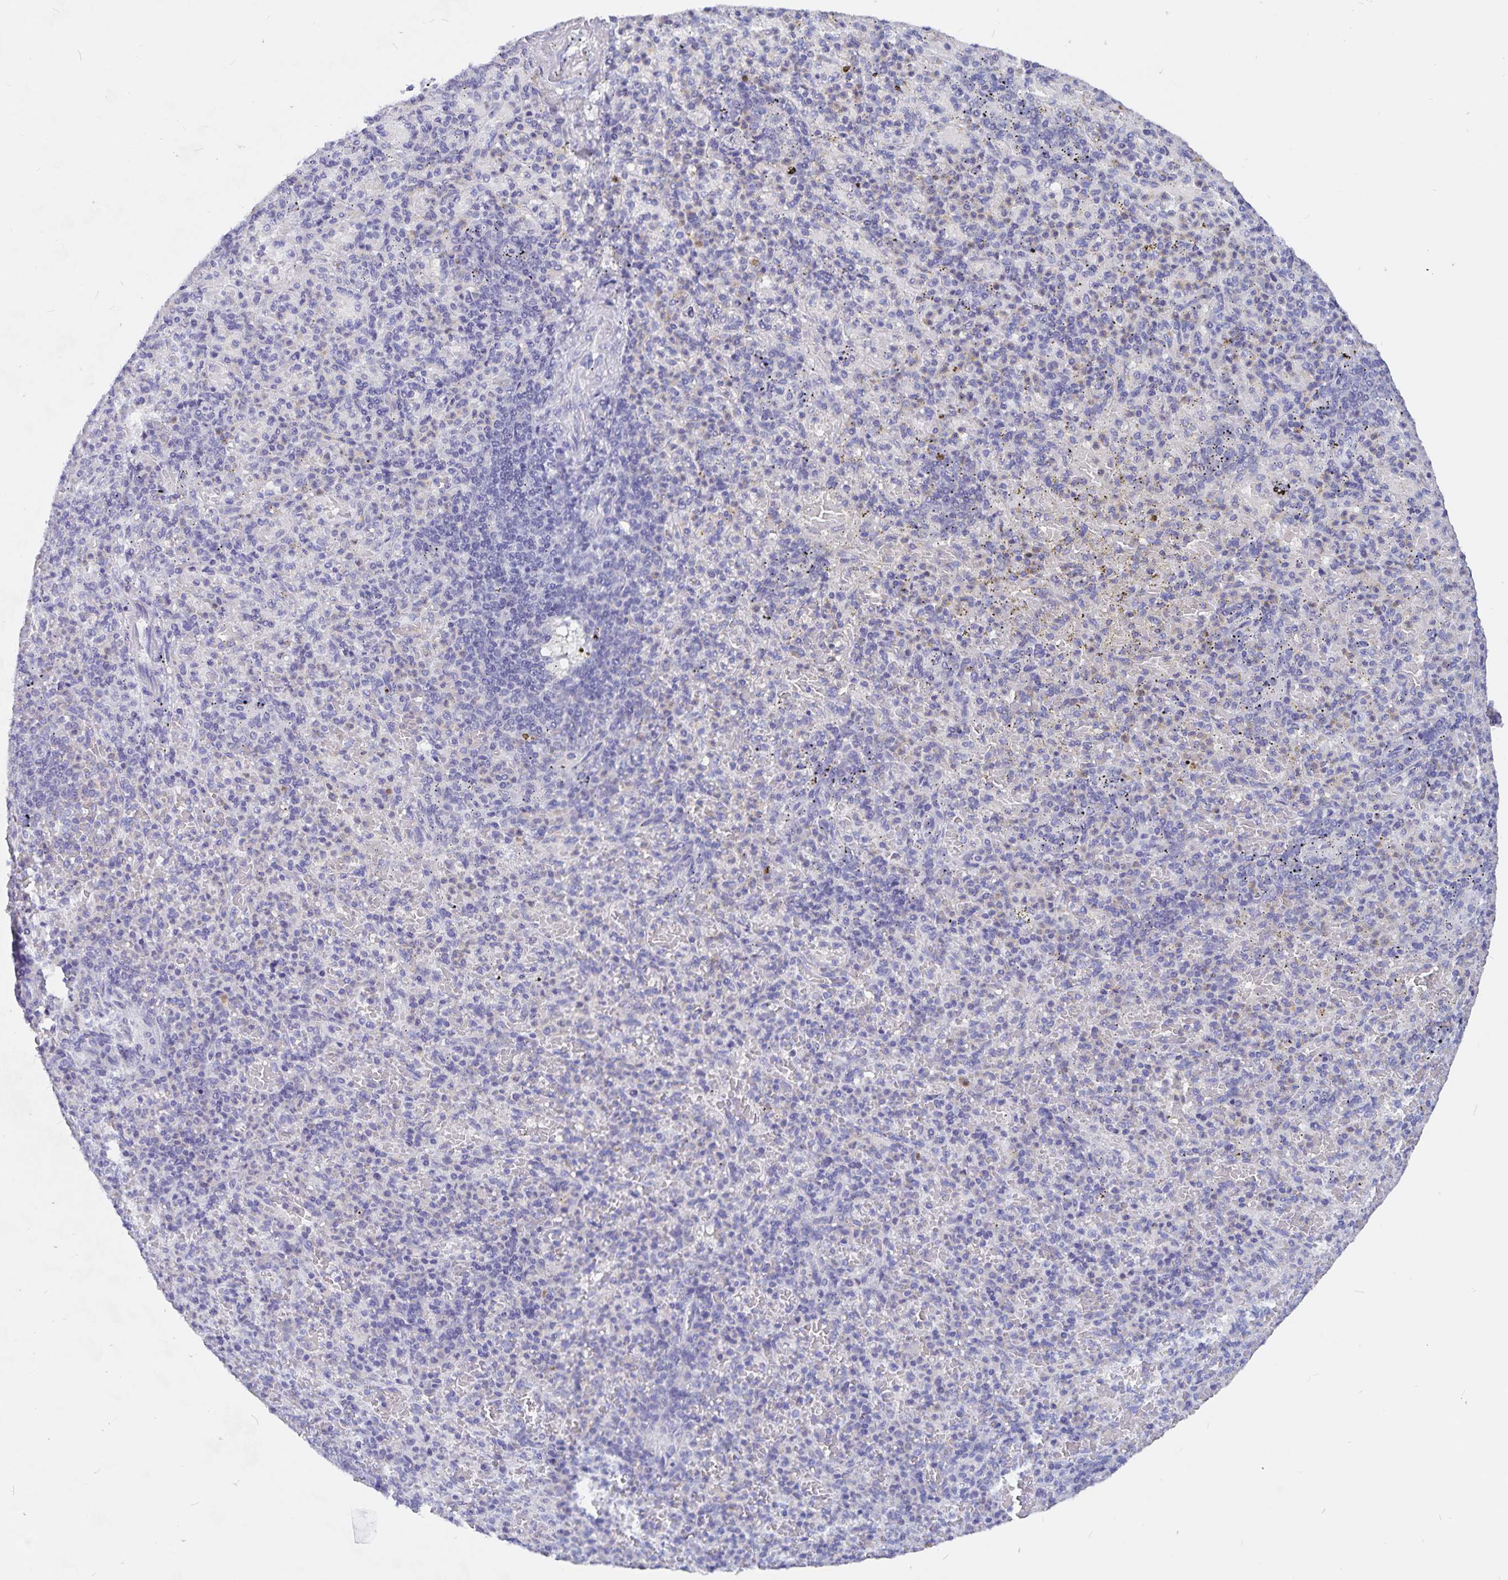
{"staining": {"intensity": "negative", "quantity": "none", "location": "none"}, "tissue": "spleen", "cell_type": "Cells in red pulp", "image_type": "normal", "snomed": [{"axis": "morphology", "description": "Normal tissue, NOS"}, {"axis": "topography", "description": "Spleen"}], "caption": "Immunohistochemistry (IHC) micrograph of normal spleen: human spleen stained with DAB (3,3'-diaminobenzidine) reveals no significant protein expression in cells in red pulp. The staining was performed using DAB (3,3'-diaminobenzidine) to visualize the protein expression in brown, while the nuclei were stained in blue with hematoxylin (Magnification: 20x).", "gene": "SNTN", "patient": {"sex": "female", "age": 74}}